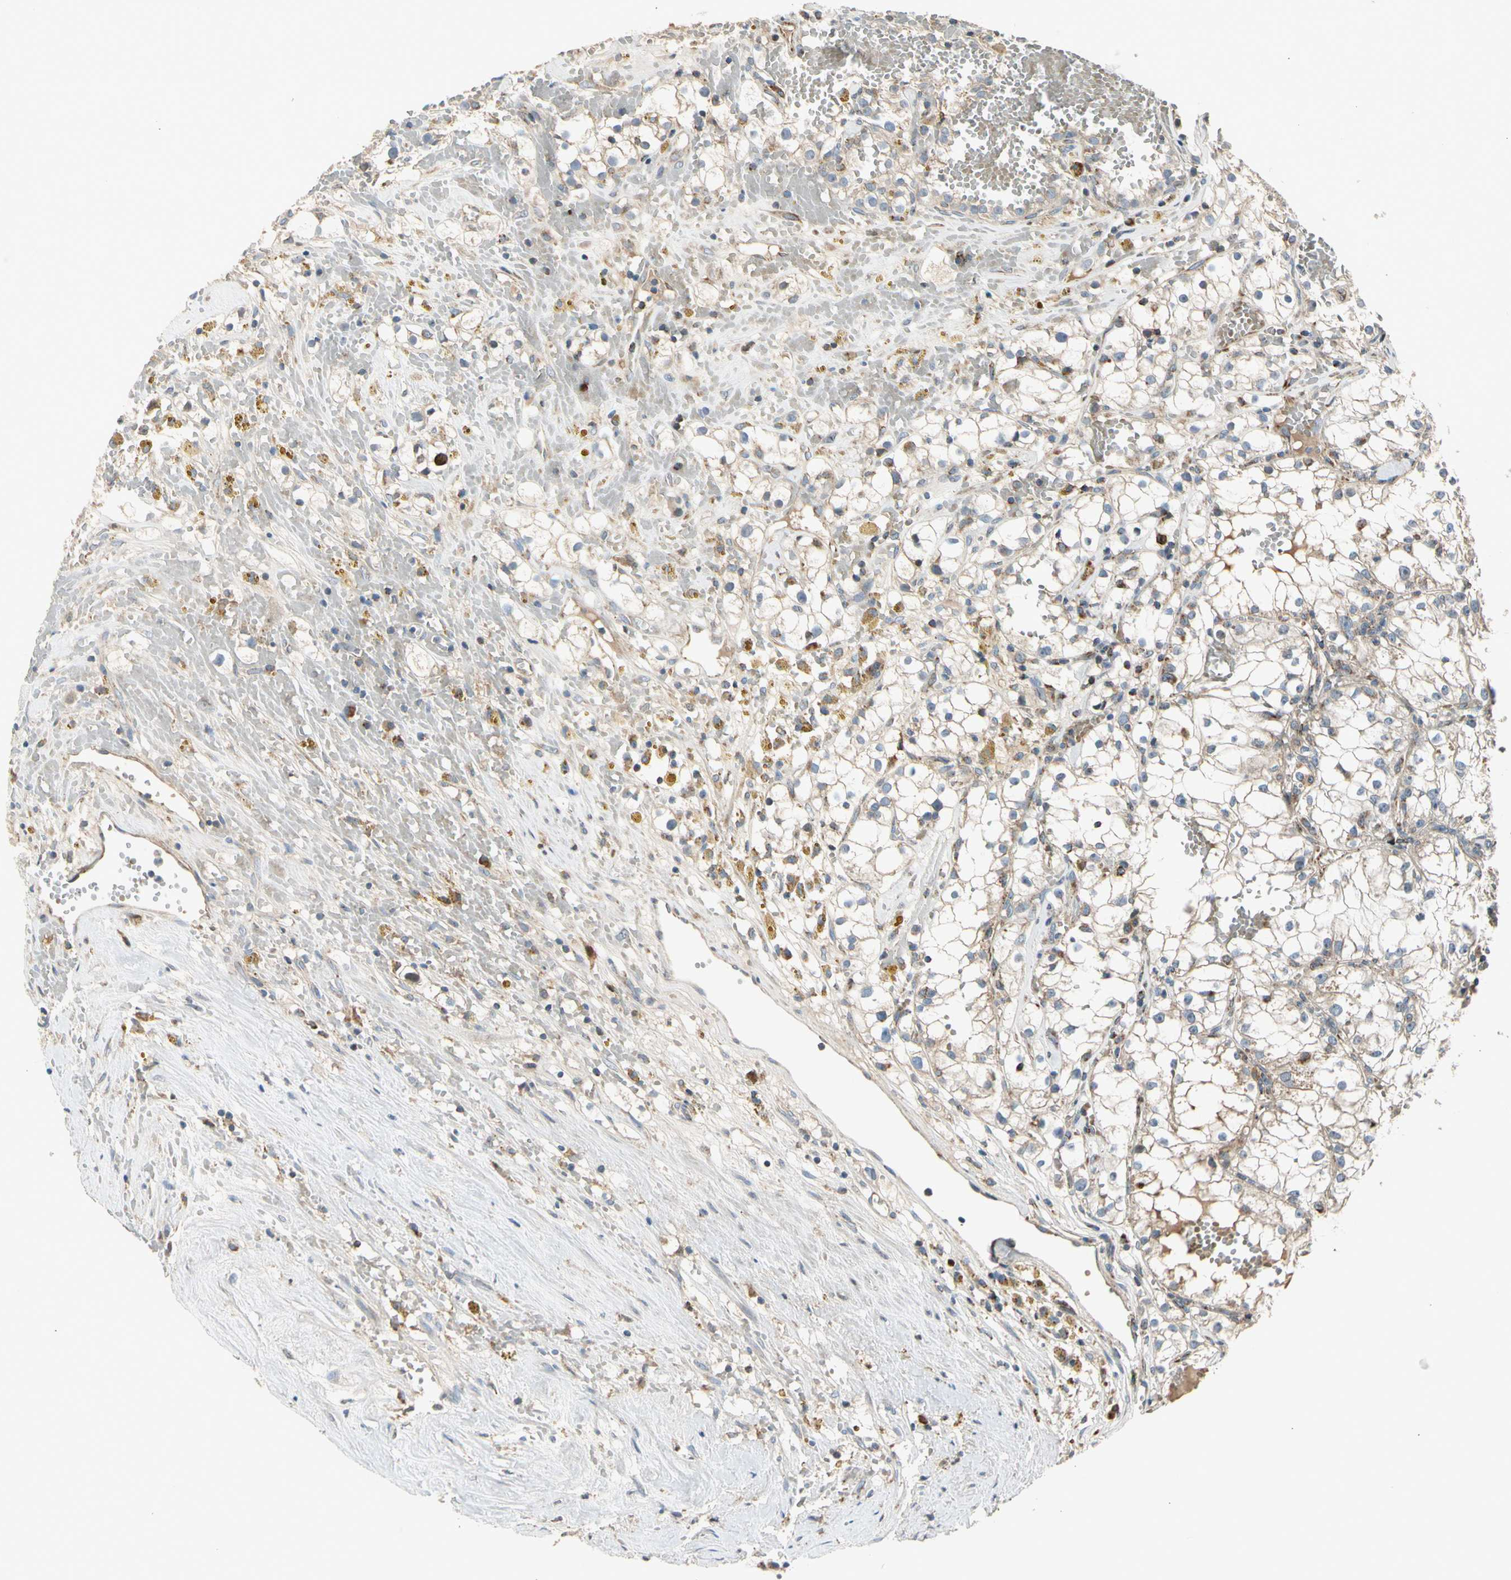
{"staining": {"intensity": "weak", "quantity": ">75%", "location": "cytoplasmic/membranous"}, "tissue": "renal cancer", "cell_type": "Tumor cells", "image_type": "cancer", "snomed": [{"axis": "morphology", "description": "Adenocarcinoma, NOS"}, {"axis": "topography", "description": "Kidney"}], "caption": "Tumor cells show weak cytoplasmic/membranous expression in about >75% of cells in renal adenocarcinoma. Nuclei are stained in blue.", "gene": "NPHP3", "patient": {"sex": "male", "age": 56}}